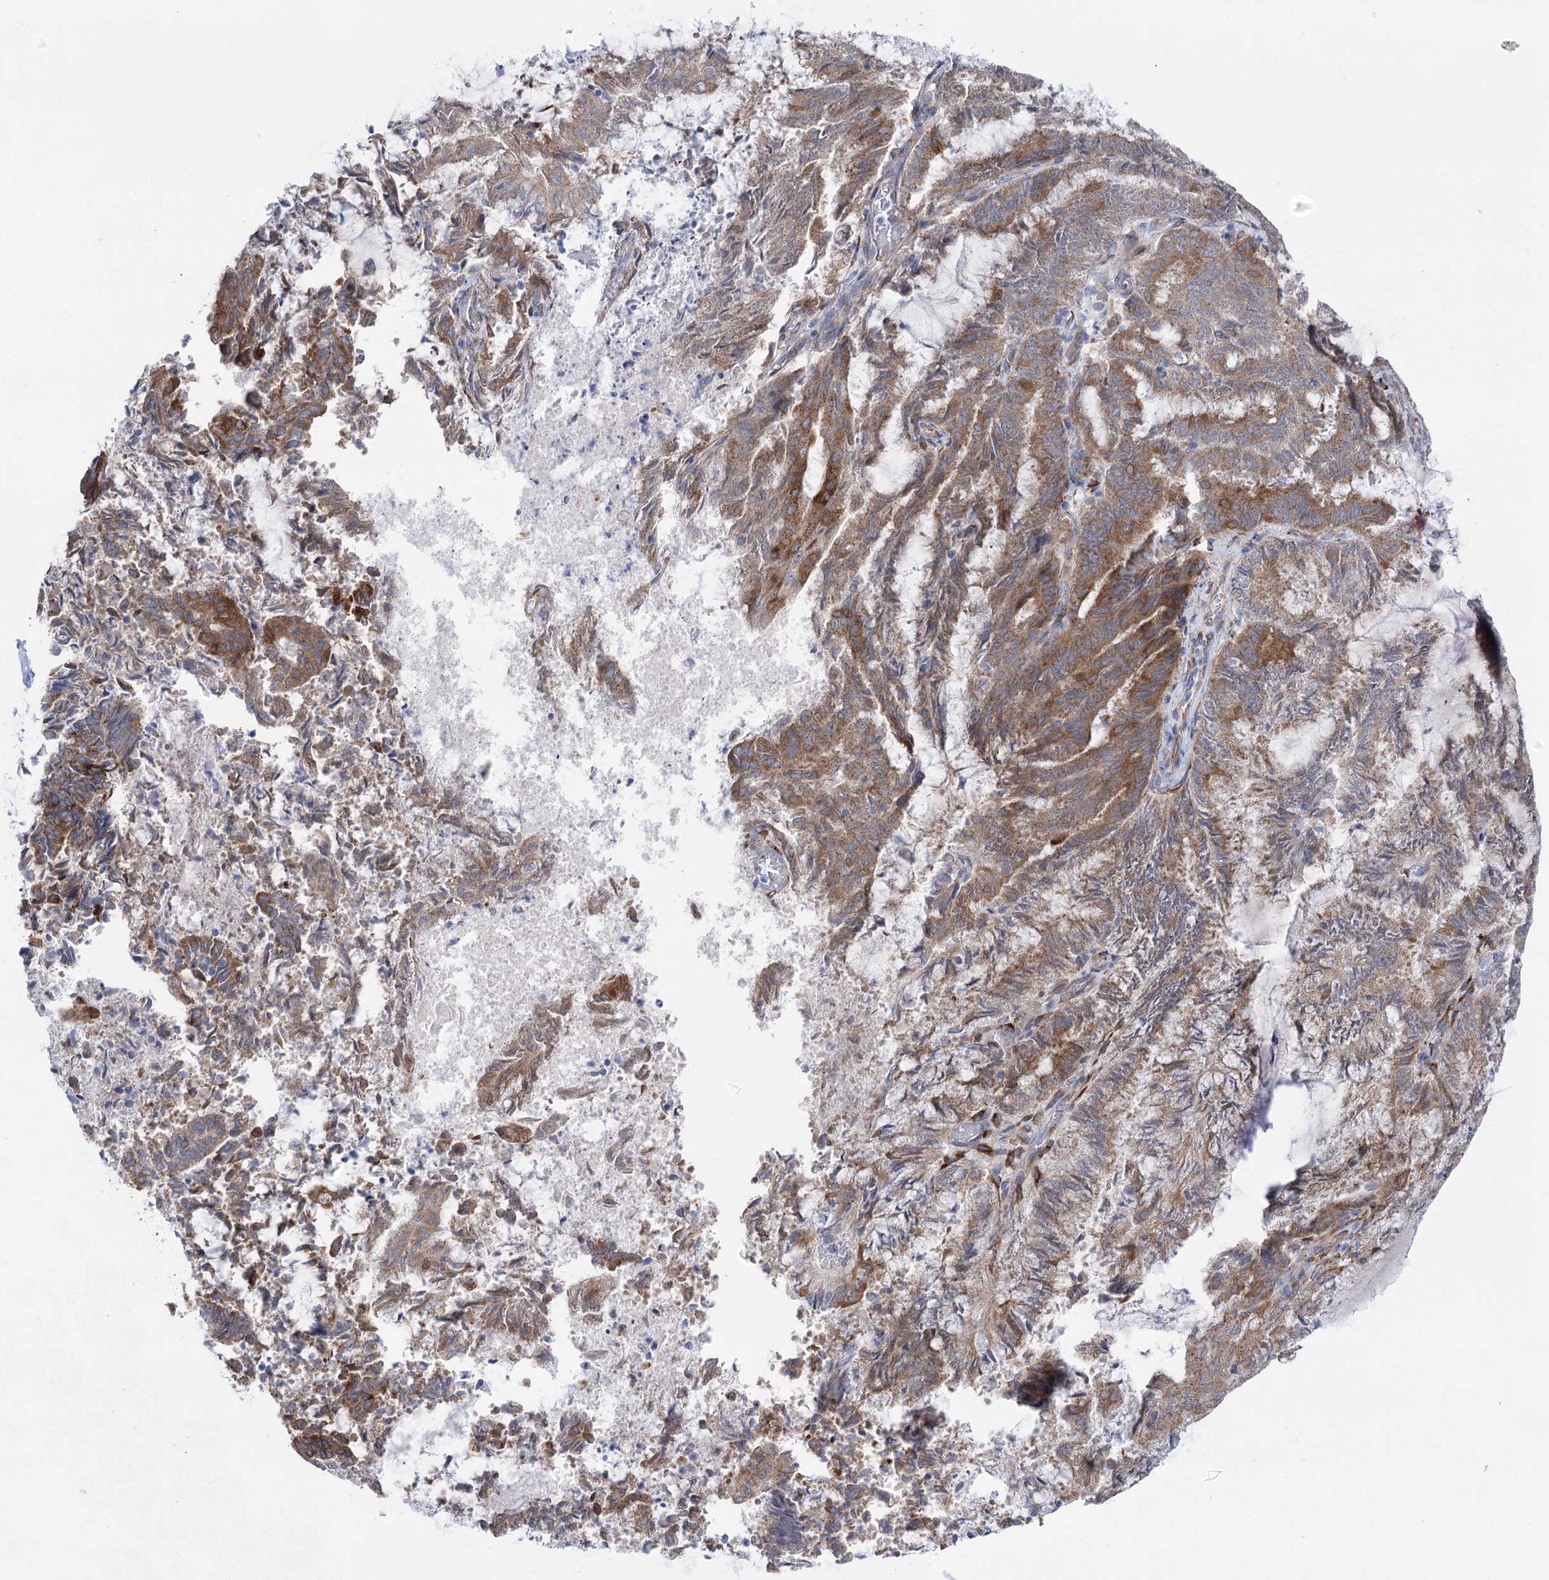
{"staining": {"intensity": "moderate", "quantity": ">75%", "location": "cytoplasmic/membranous"}, "tissue": "endometrial cancer", "cell_type": "Tumor cells", "image_type": "cancer", "snomed": [{"axis": "morphology", "description": "Adenocarcinoma, NOS"}, {"axis": "topography", "description": "Endometrium"}], "caption": "The photomicrograph demonstrates a brown stain indicating the presence of a protein in the cytoplasmic/membranous of tumor cells in adenocarcinoma (endometrial). (DAB IHC, brown staining for protein, blue staining for nuclei).", "gene": "YTHDC2", "patient": {"sex": "female", "age": 80}}